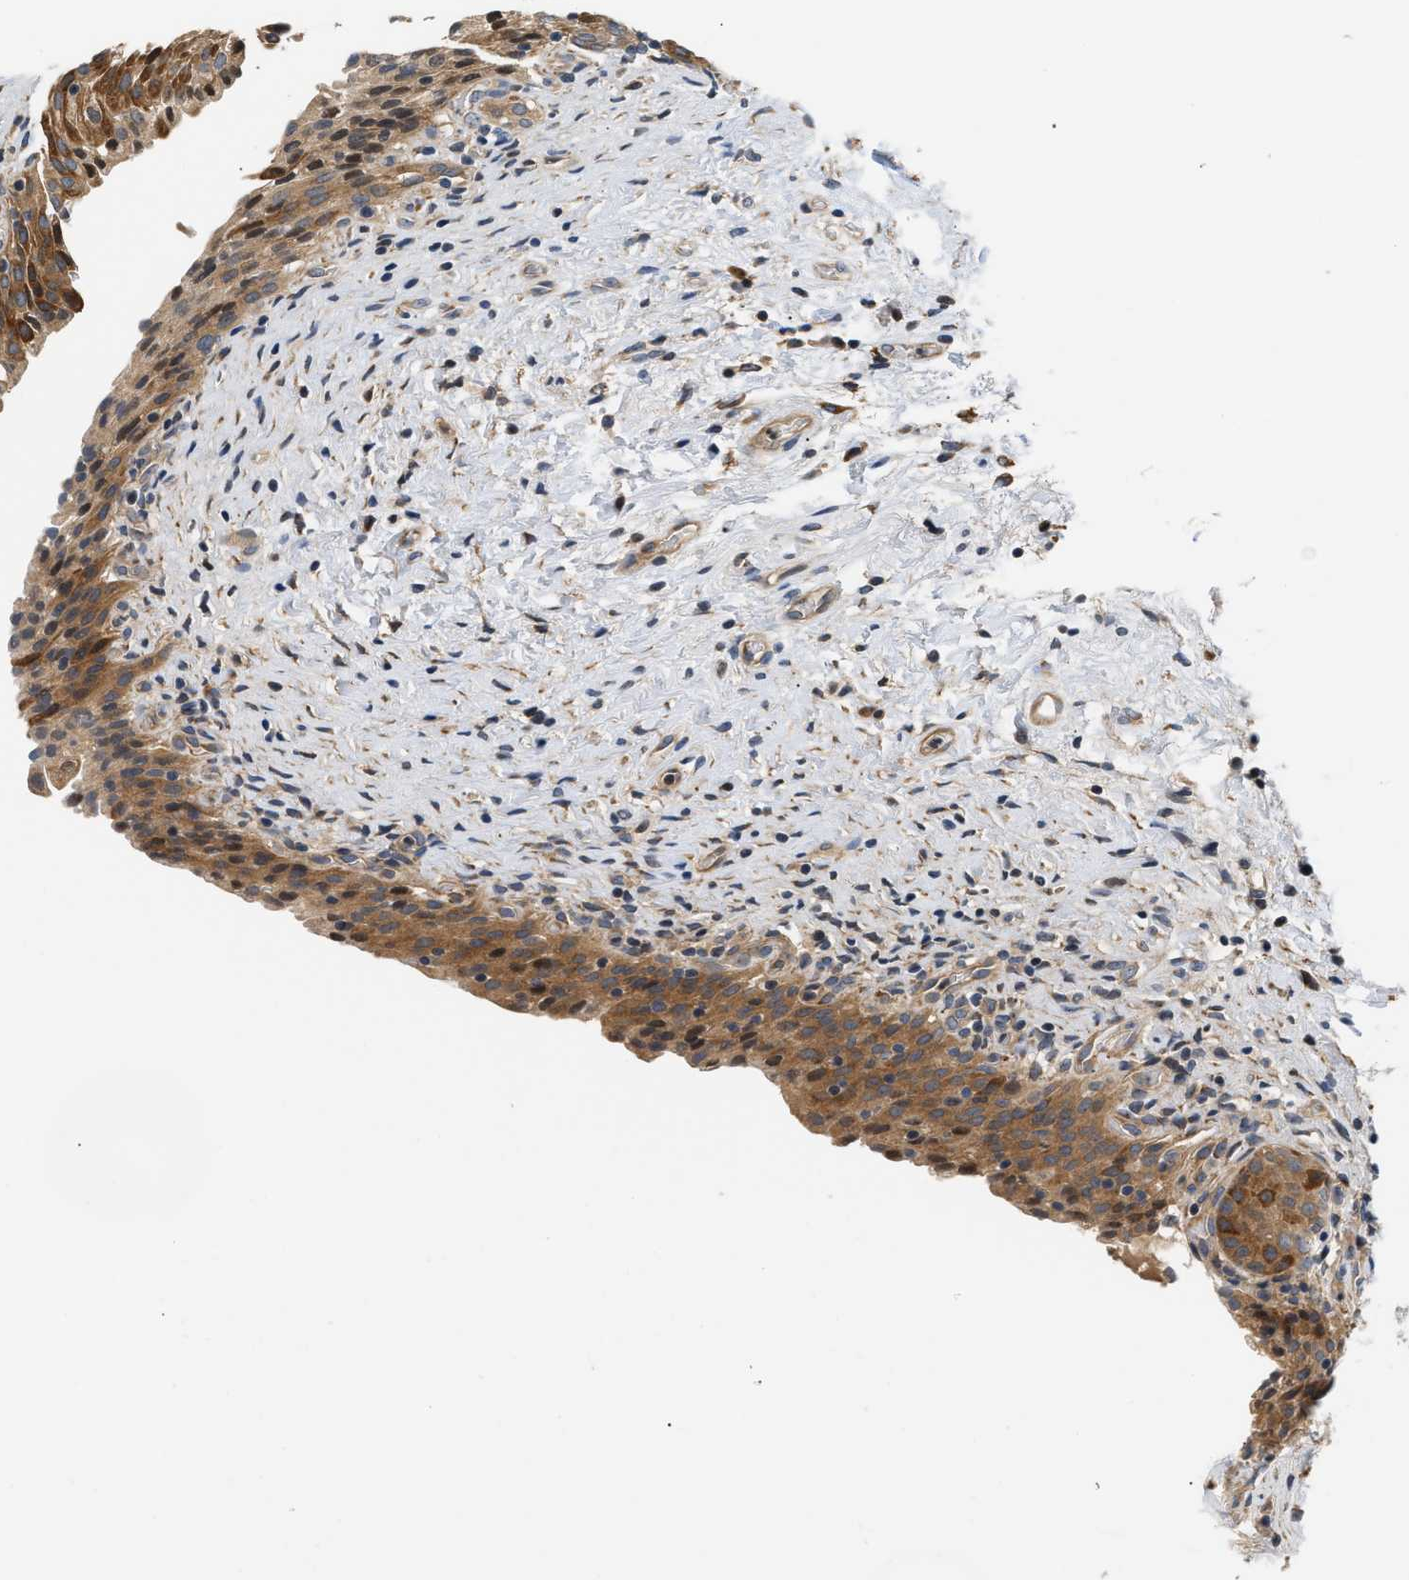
{"staining": {"intensity": "moderate", "quantity": ">75%", "location": "cytoplasmic/membranous"}, "tissue": "urinary bladder", "cell_type": "Urothelial cells", "image_type": "normal", "snomed": [{"axis": "morphology", "description": "Normal tissue, NOS"}, {"axis": "topography", "description": "Urinary bladder"}], "caption": "Normal urinary bladder was stained to show a protein in brown. There is medium levels of moderate cytoplasmic/membranous staining in approximately >75% of urothelial cells.", "gene": "TNIP2", "patient": {"sex": "male", "age": 51}}